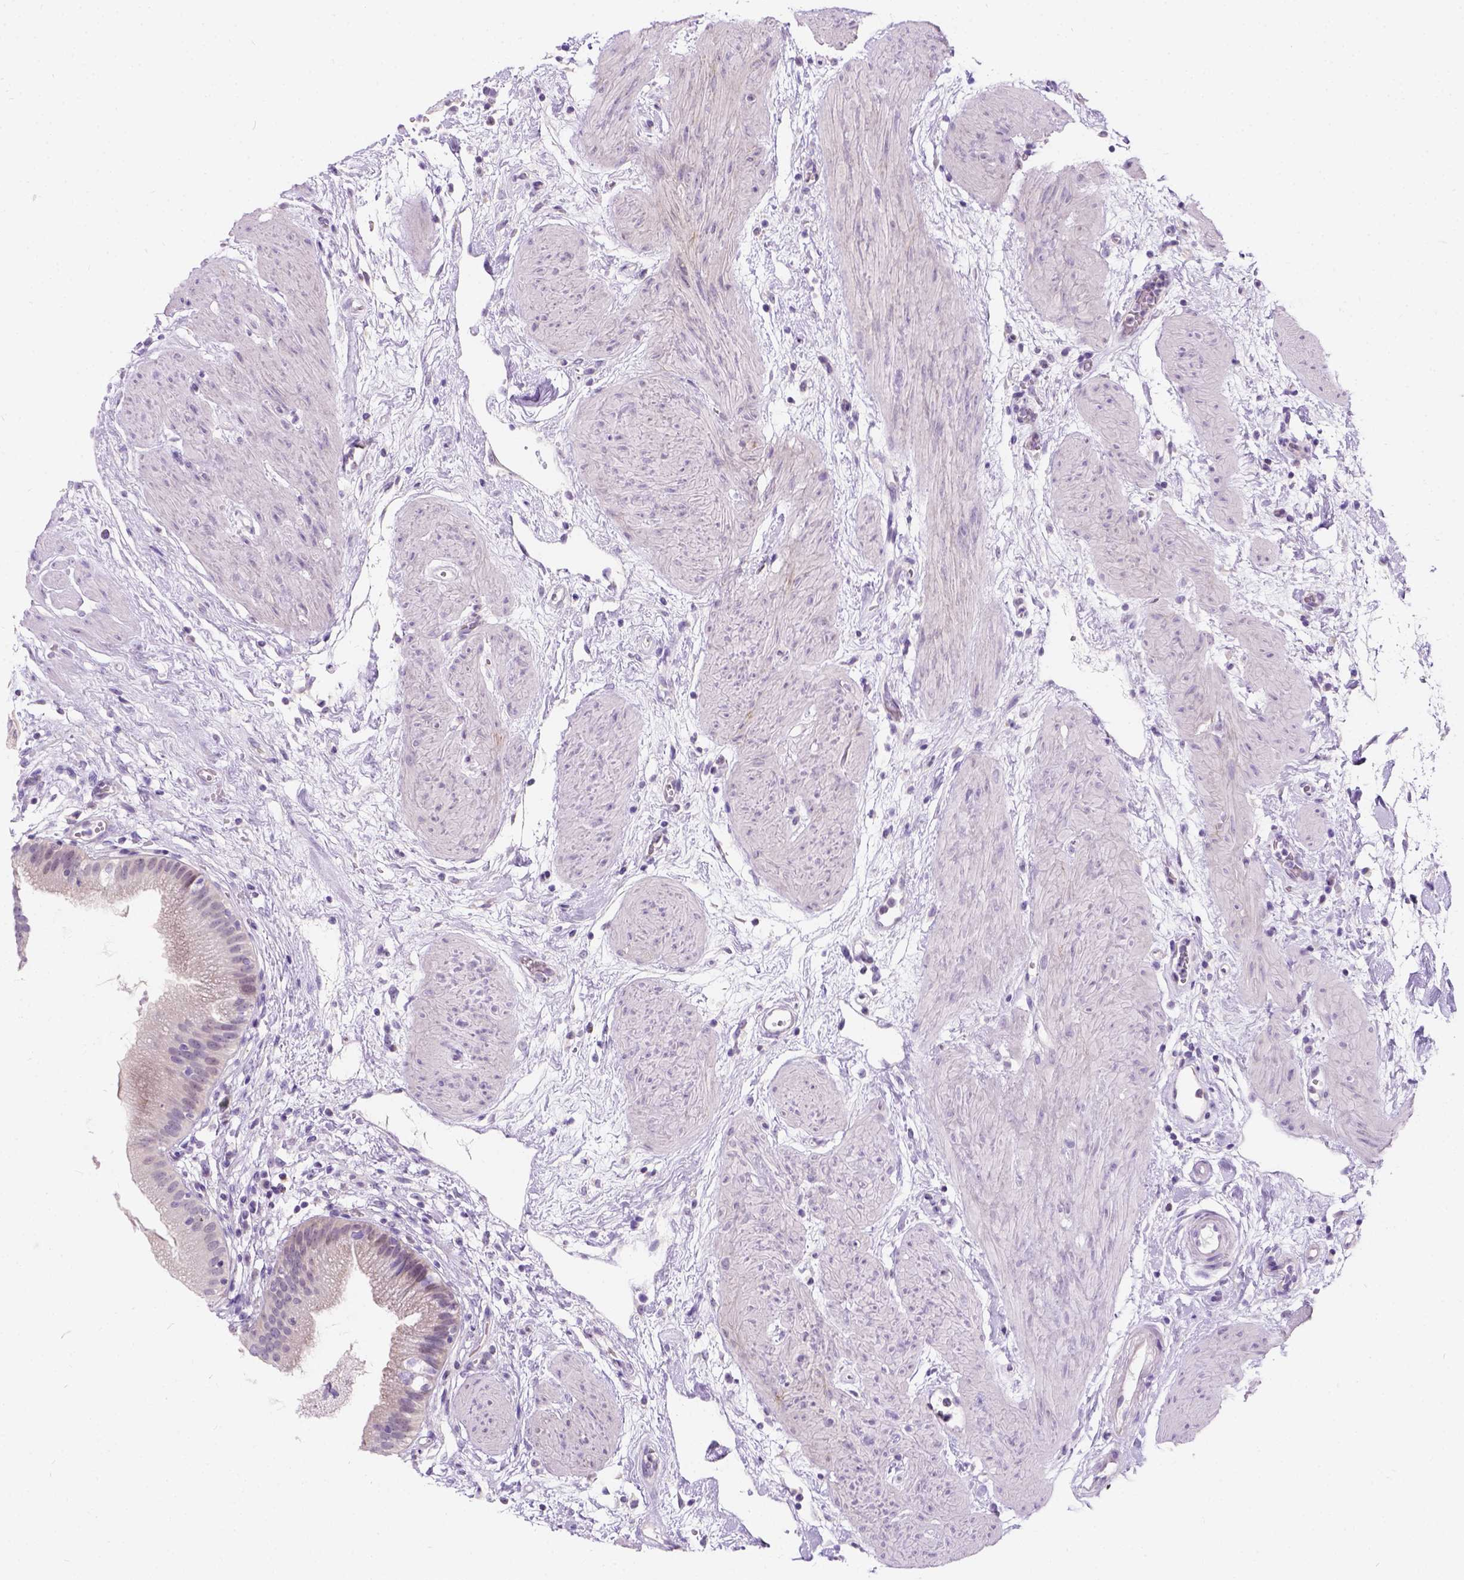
{"staining": {"intensity": "negative", "quantity": "none", "location": "none"}, "tissue": "gallbladder", "cell_type": "Glandular cells", "image_type": "normal", "snomed": [{"axis": "morphology", "description": "Normal tissue, NOS"}, {"axis": "topography", "description": "Gallbladder"}], "caption": "Histopathology image shows no protein staining in glandular cells of benign gallbladder.", "gene": "C20orf144", "patient": {"sex": "female", "age": 65}}